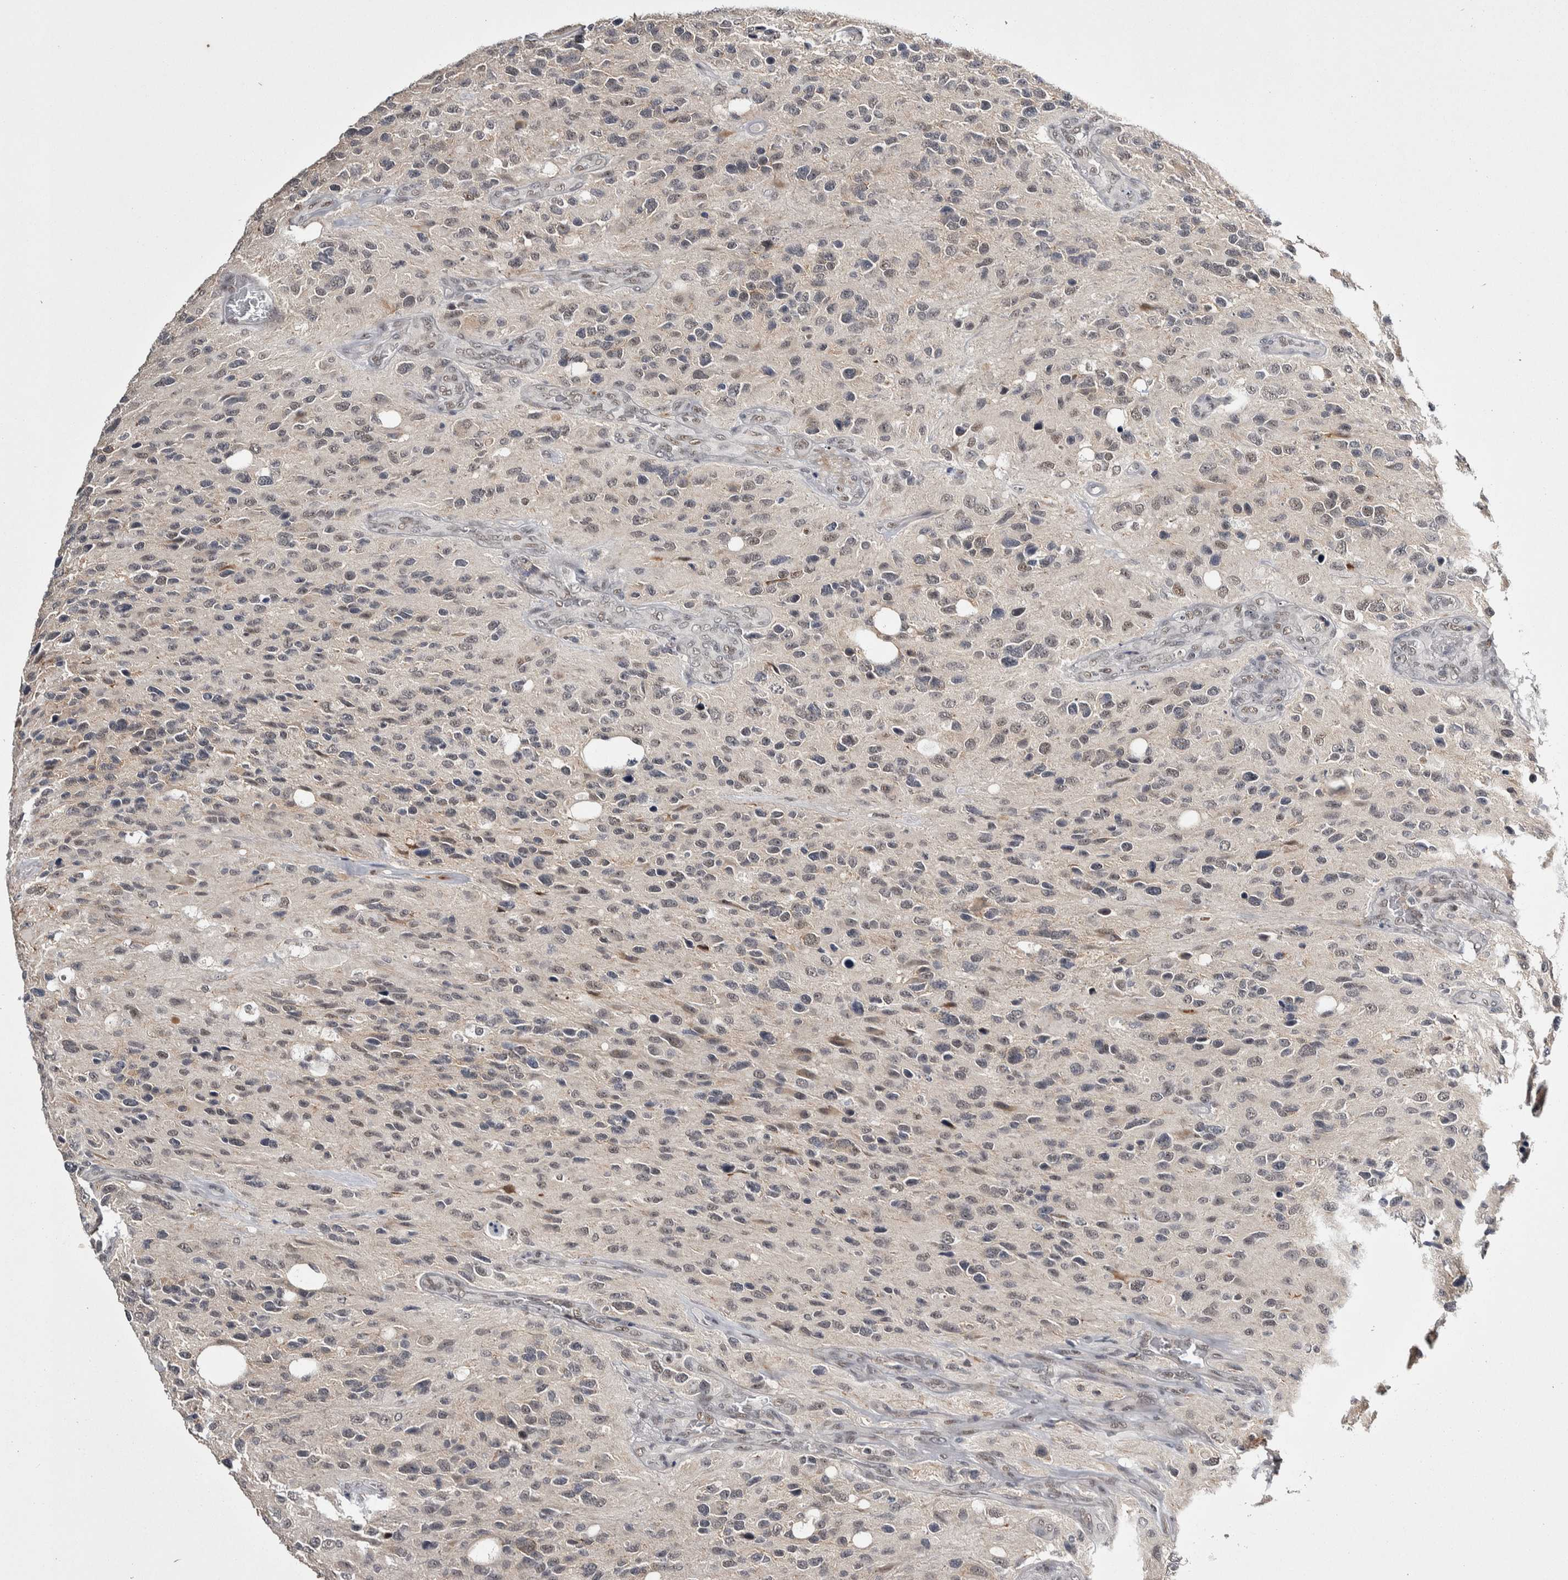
{"staining": {"intensity": "weak", "quantity": "25%-75%", "location": "nuclear"}, "tissue": "glioma", "cell_type": "Tumor cells", "image_type": "cancer", "snomed": [{"axis": "morphology", "description": "Glioma, malignant, High grade"}, {"axis": "topography", "description": "Brain"}], "caption": "Immunohistochemistry staining of glioma, which reveals low levels of weak nuclear expression in approximately 25%-75% of tumor cells indicating weak nuclear protein staining. The staining was performed using DAB (3,3'-diaminobenzidine) (brown) for protein detection and nuclei were counterstained in hematoxylin (blue).", "gene": "ASPN", "patient": {"sex": "female", "age": 58}}